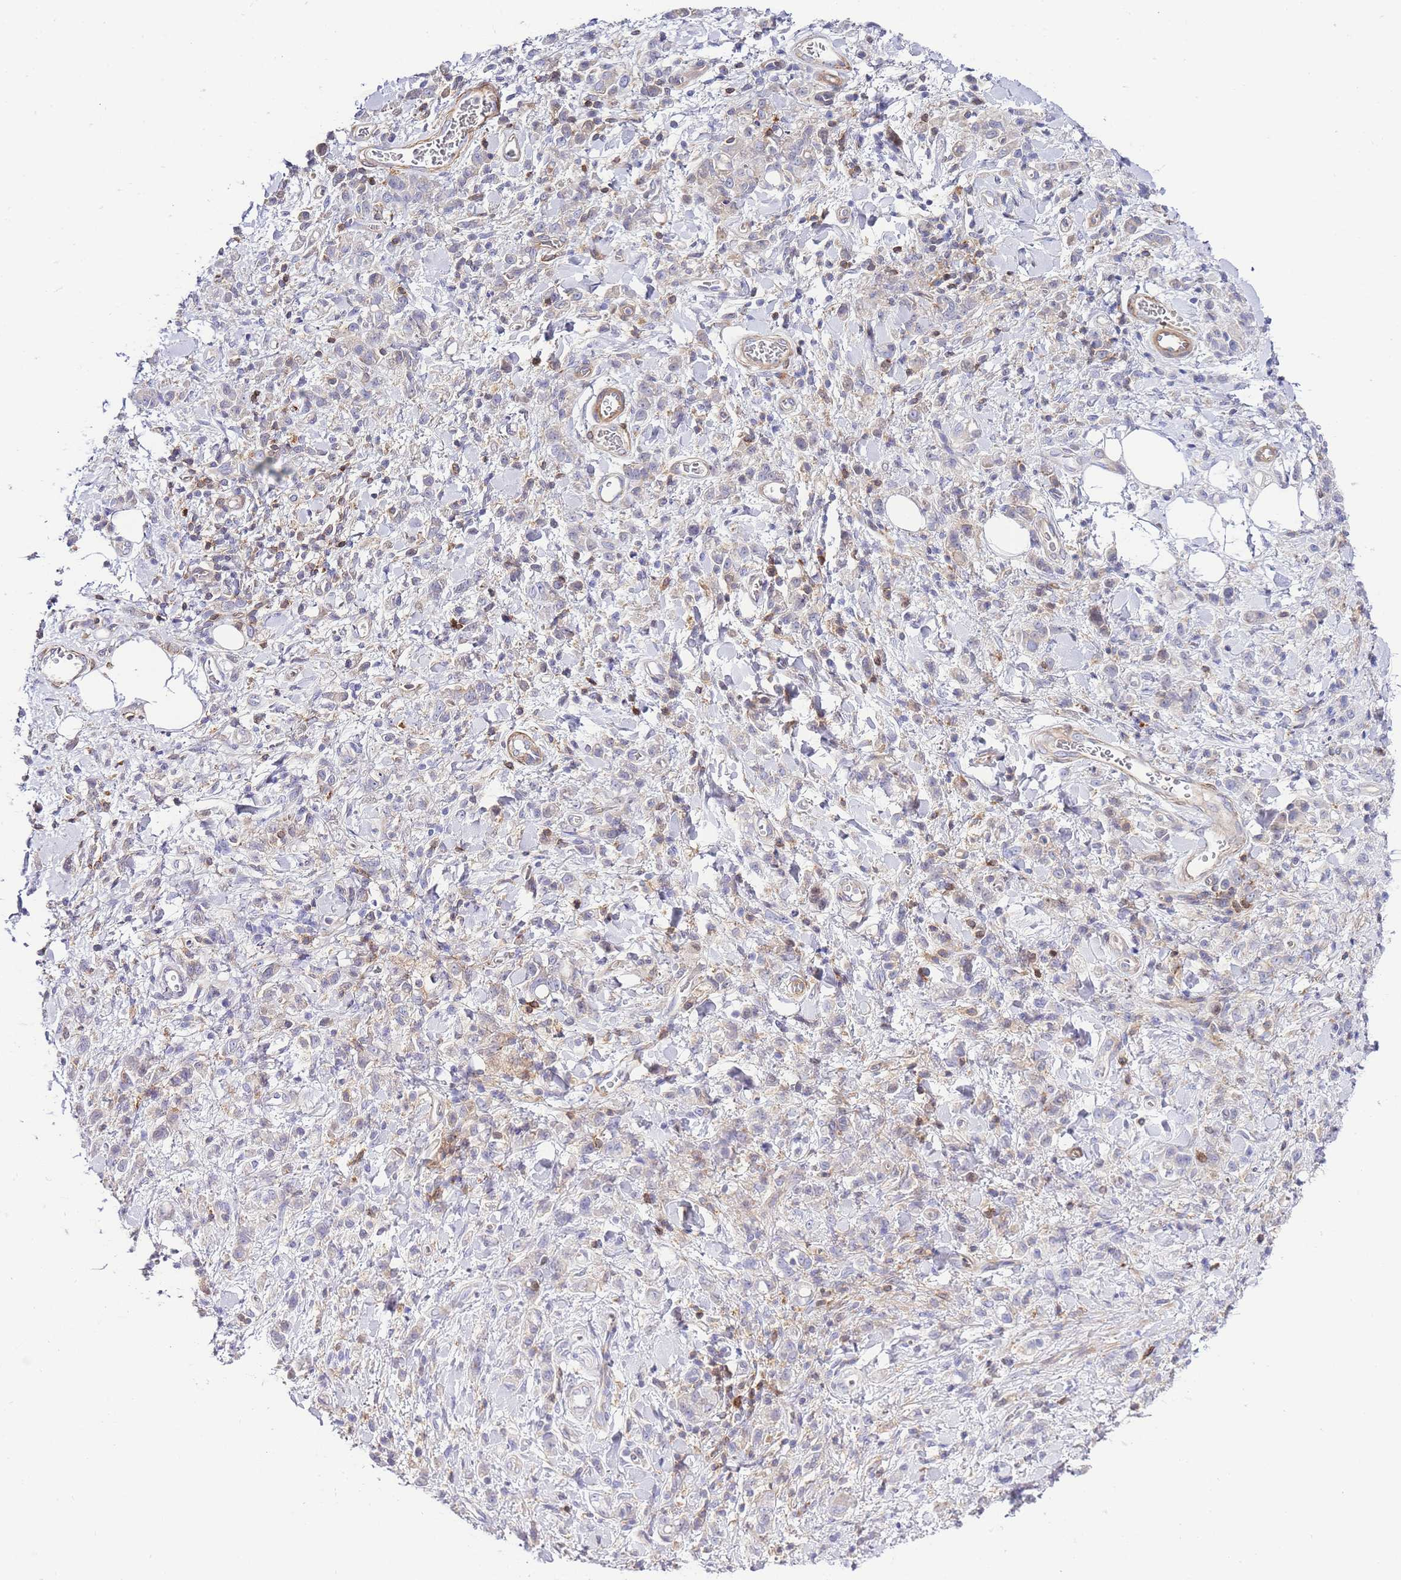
{"staining": {"intensity": "weak", "quantity": "<25%", "location": "cytoplasmic/membranous"}, "tissue": "stomach cancer", "cell_type": "Tumor cells", "image_type": "cancer", "snomed": [{"axis": "morphology", "description": "Adenocarcinoma, NOS"}, {"axis": "topography", "description": "Stomach"}], "caption": "High power microscopy micrograph of an immunohistochemistry (IHC) histopathology image of stomach cancer, revealing no significant positivity in tumor cells.", "gene": "FBN3", "patient": {"sex": "male", "age": 77}}